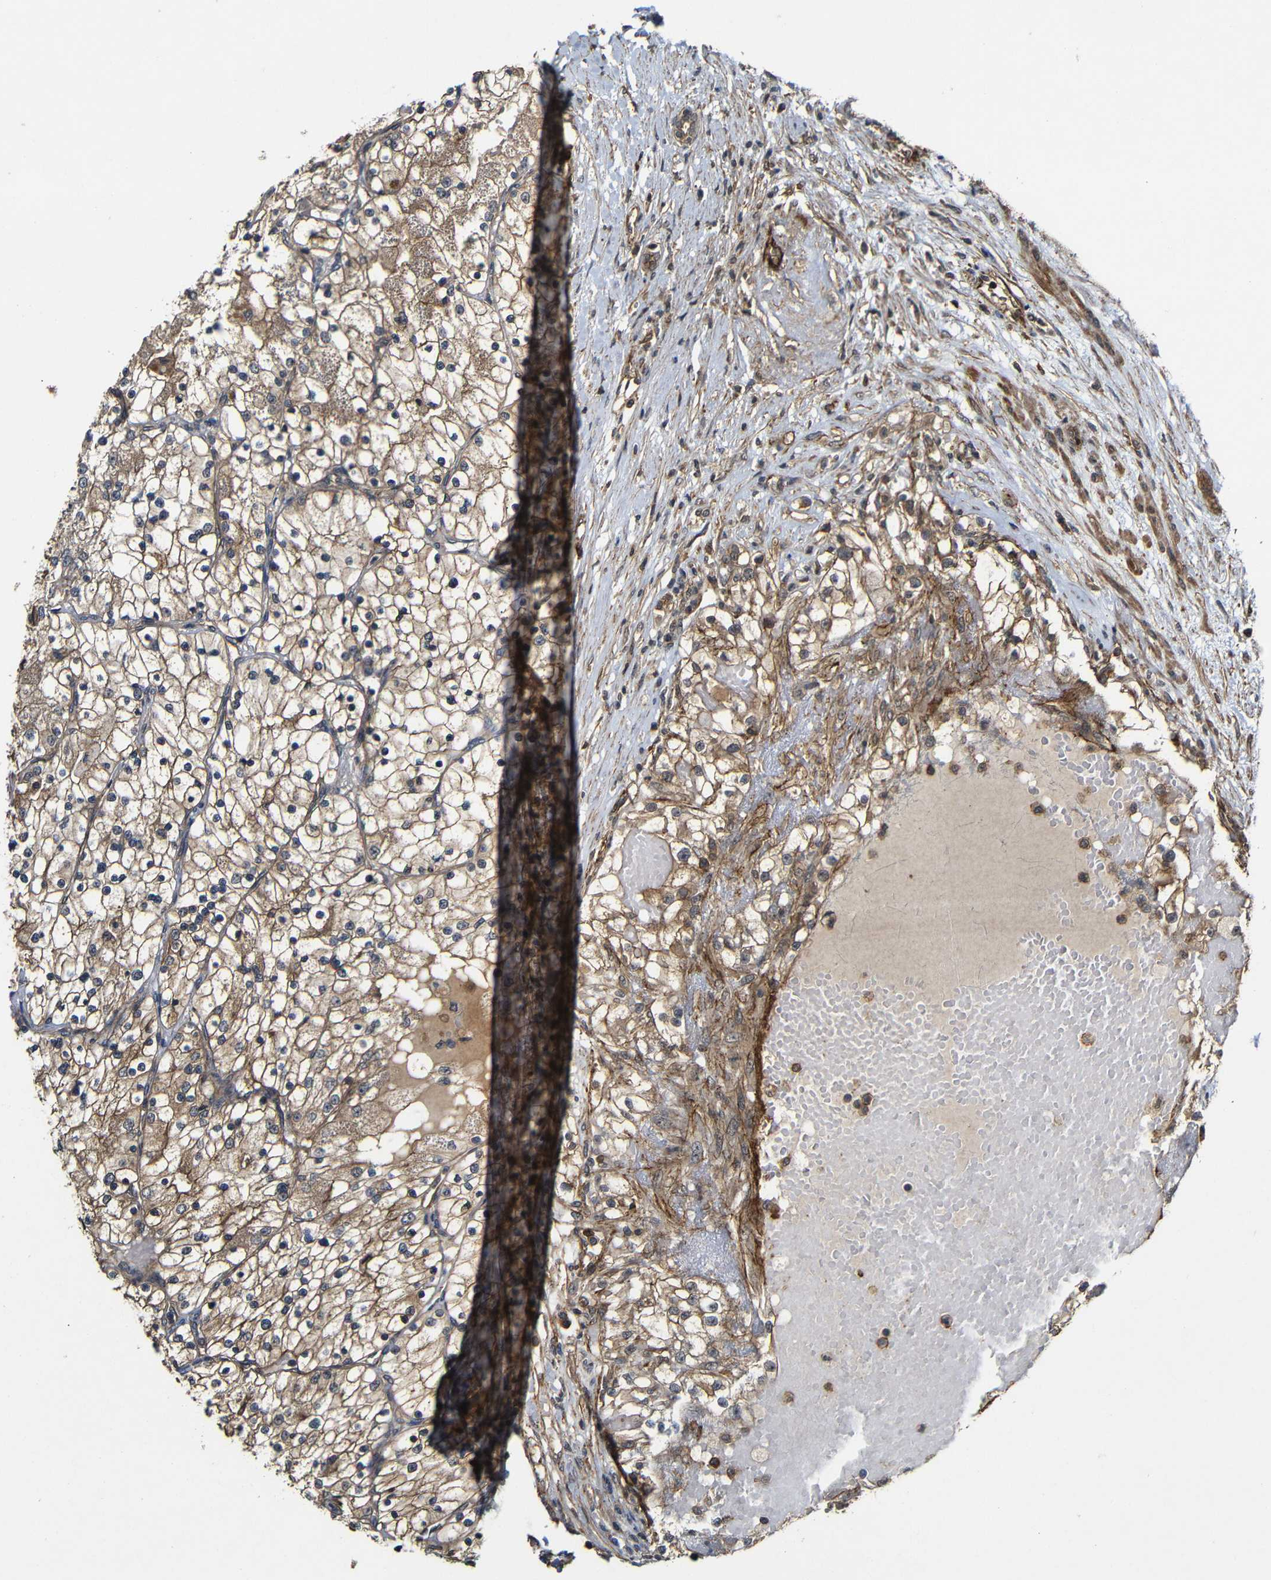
{"staining": {"intensity": "moderate", "quantity": ">75%", "location": "cytoplasmic/membranous"}, "tissue": "renal cancer", "cell_type": "Tumor cells", "image_type": "cancer", "snomed": [{"axis": "morphology", "description": "Adenocarcinoma, NOS"}, {"axis": "topography", "description": "Kidney"}], "caption": "Brown immunohistochemical staining in human renal adenocarcinoma shows moderate cytoplasmic/membranous staining in approximately >75% of tumor cells.", "gene": "NANOS1", "patient": {"sex": "male", "age": 68}}